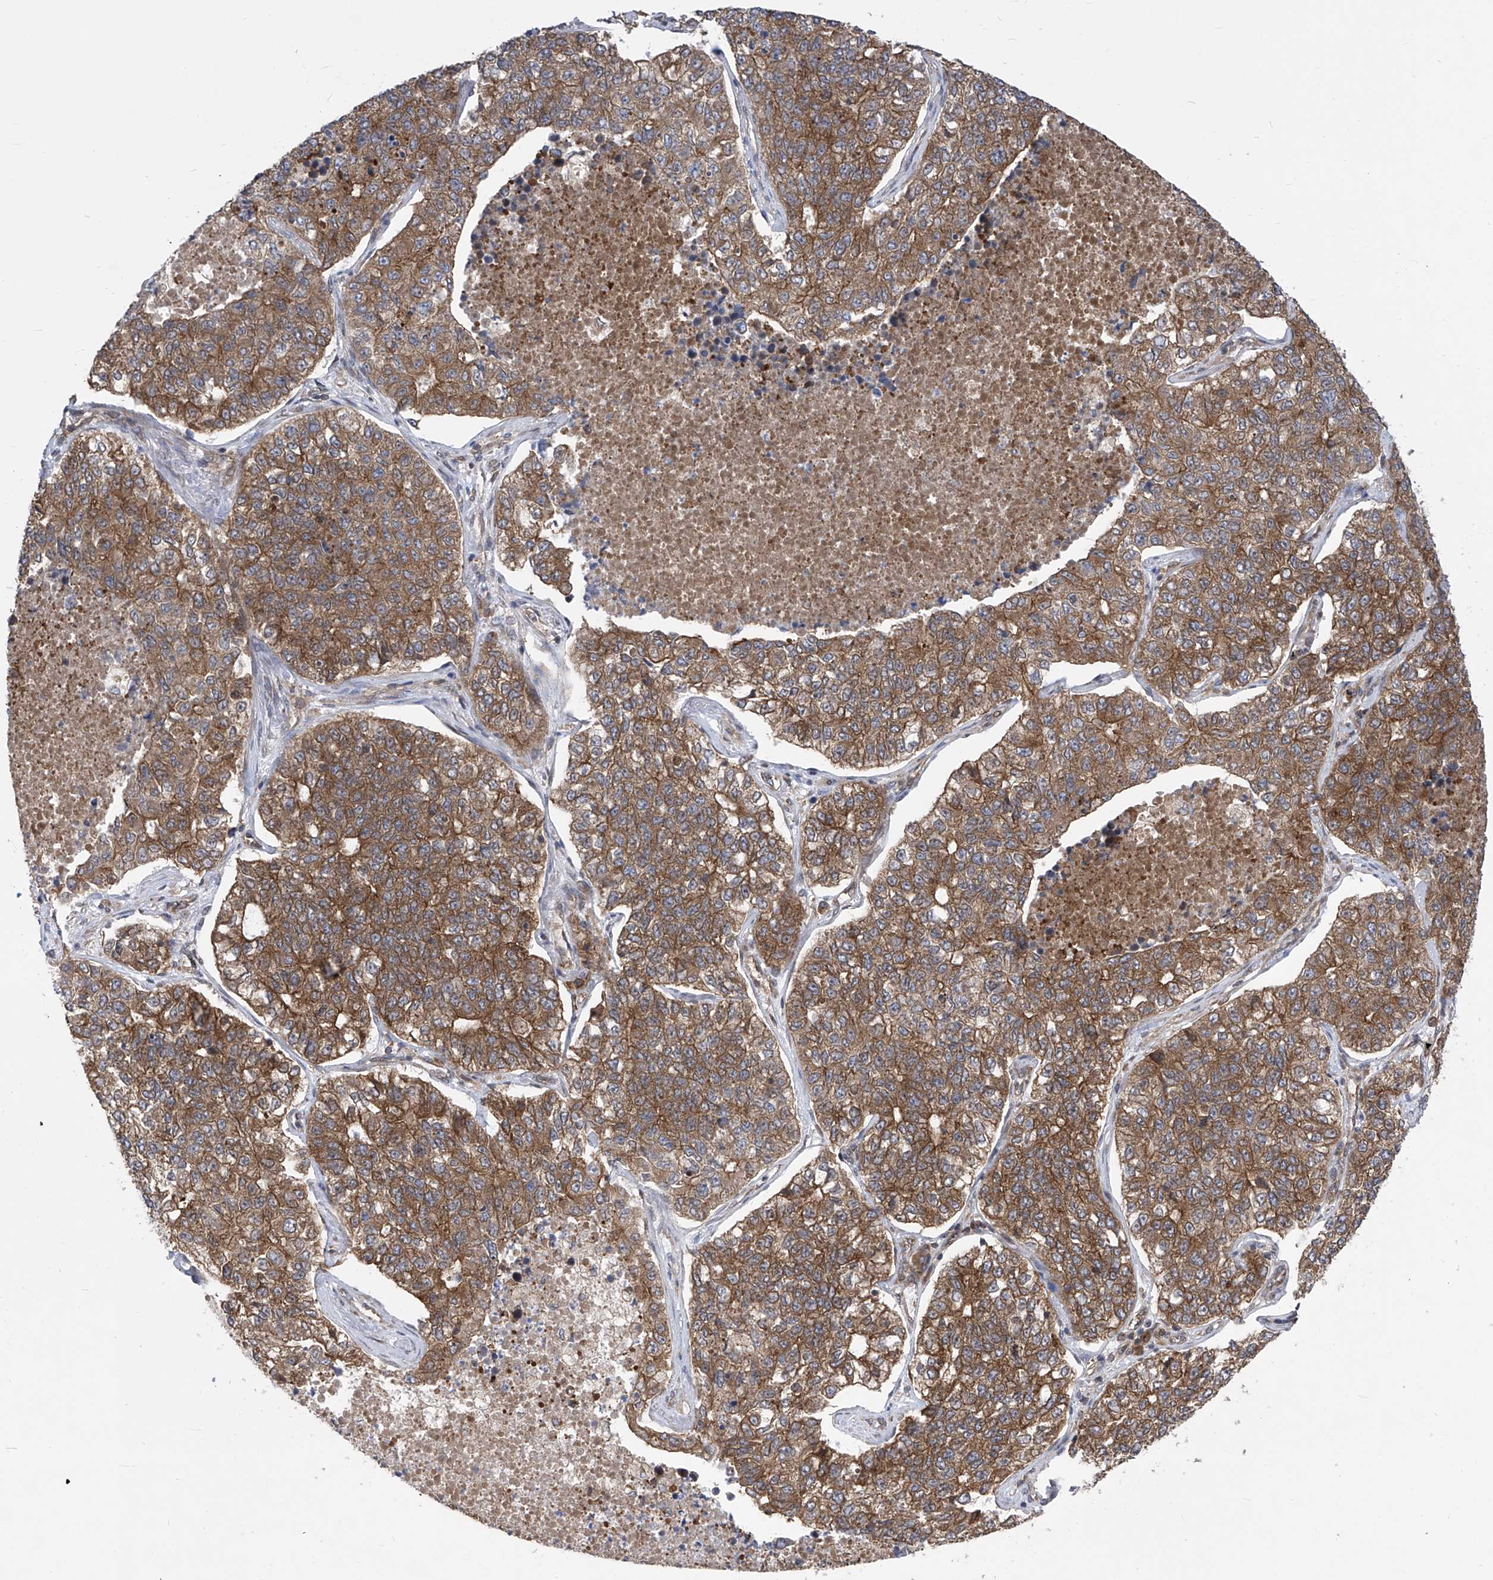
{"staining": {"intensity": "moderate", "quantity": ">75%", "location": "cytoplasmic/membranous"}, "tissue": "lung cancer", "cell_type": "Tumor cells", "image_type": "cancer", "snomed": [{"axis": "morphology", "description": "Adenocarcinoma, NOS"}, {"axis": "topography", "description": "Lung"}], "caption": "This histopathology image exhibits lung cancer (adenocarcinoma) stained with immunohistochemistry (IHC) to label a protein in brown. The cytoplasmic/membranous of tumor cells show moderate positivity for the protein. Nuclei are counter-stained blue.", "gene": "EIF3M", "patient": {"sex": "male", "age": 49}}